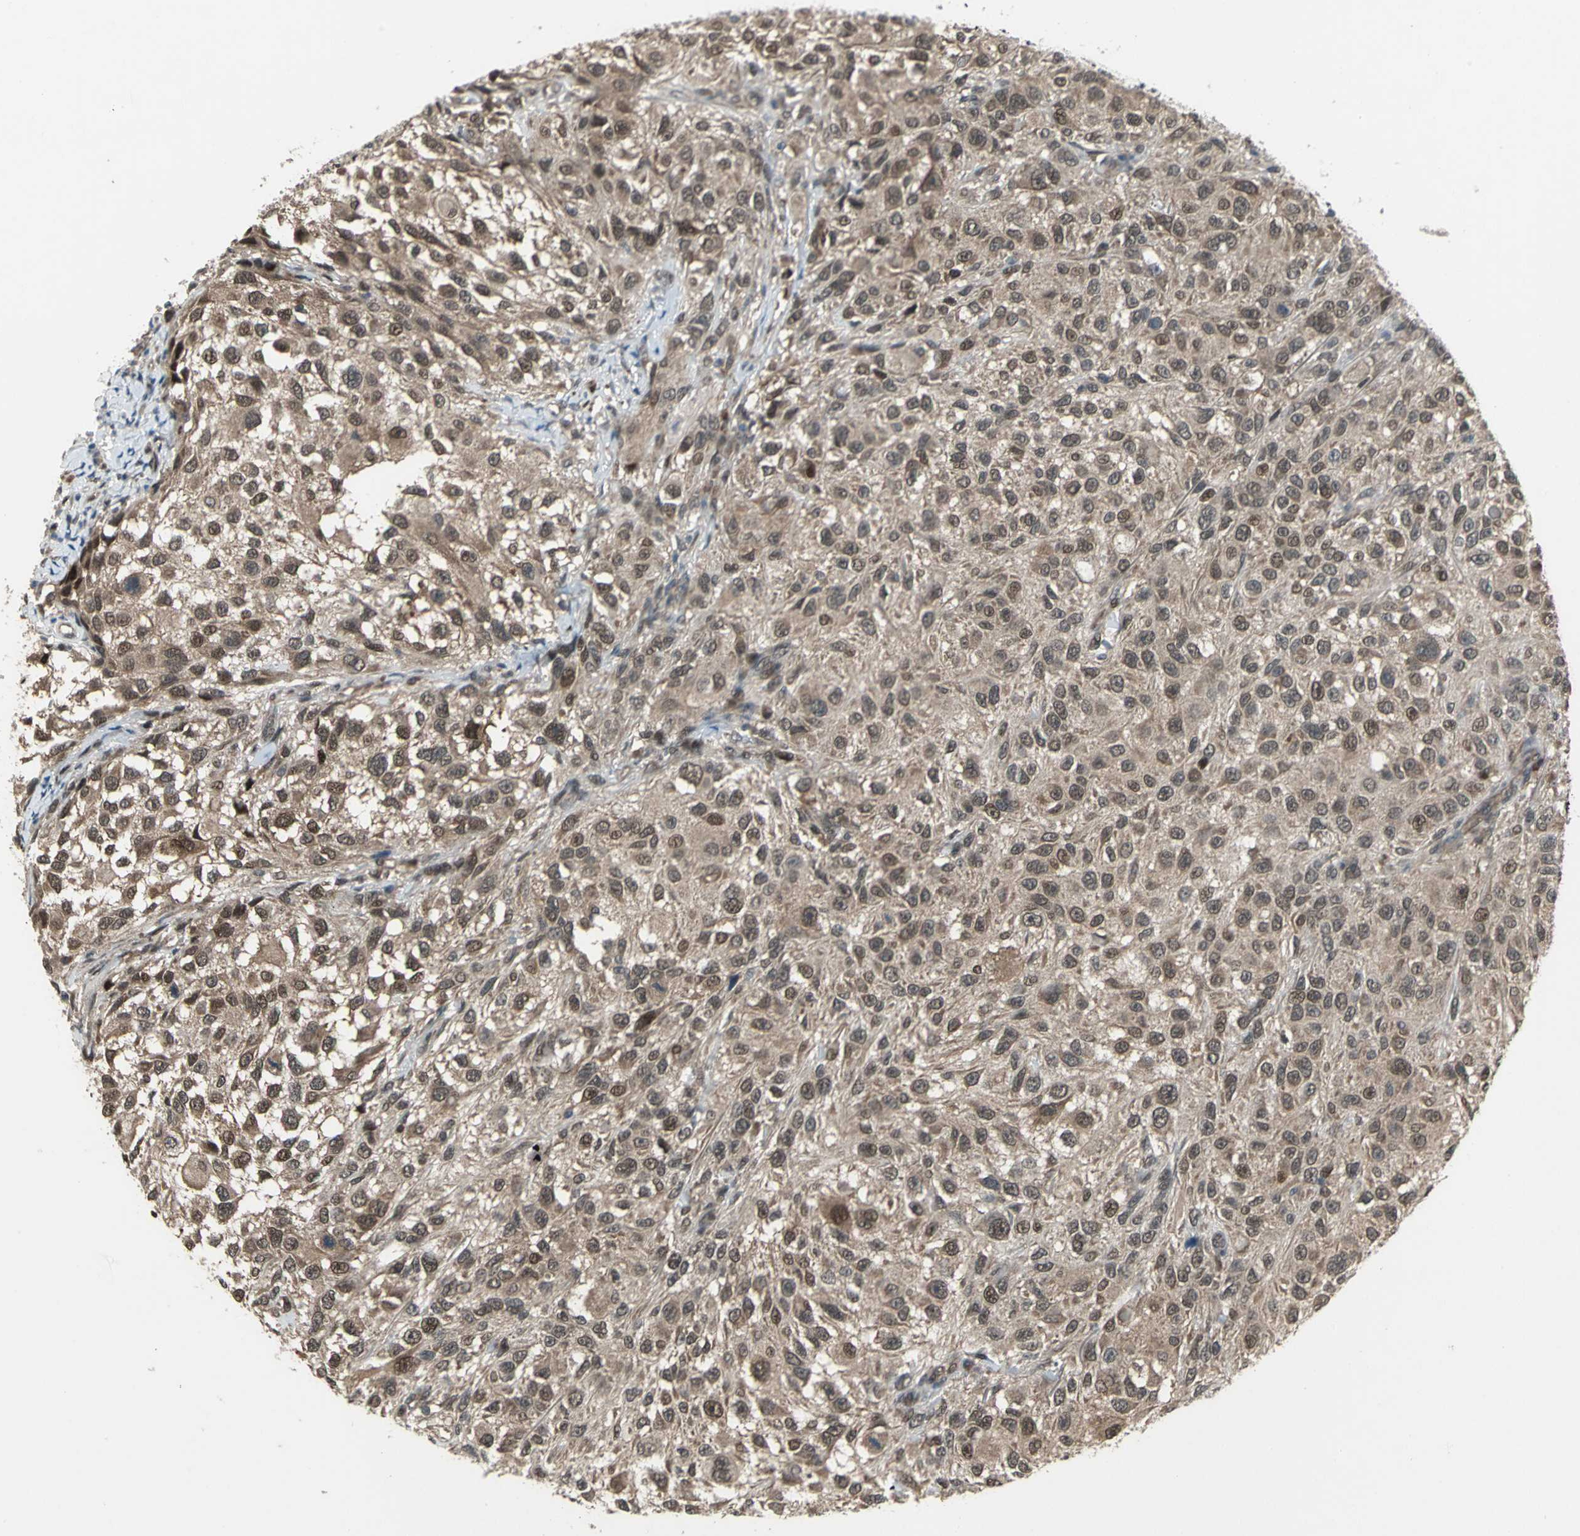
{"staining": {"intensity": "moderate", "quantity": ">75%", "location": "cytoplasmic/membranous,nuclear"}, "tissue": "melanoma", "cell_type": "Tumor cells", "image_type": "cancer", "snomed": [{"axis": "morphology", "description": "Necrosis, NOS"}, {"axis": "morphology", "description": "Malignant melanoma, NOS"}, {"axis": "topography", "description": "Skin"}], "caption": "Tumor cells demonstrate medium levels of moderate cytoplasmic/membranous and nuclear staining in approximately >75% of cells in melanoma.", "gene": "COPS5", "patient": {"sex": "female", "age": 87}}